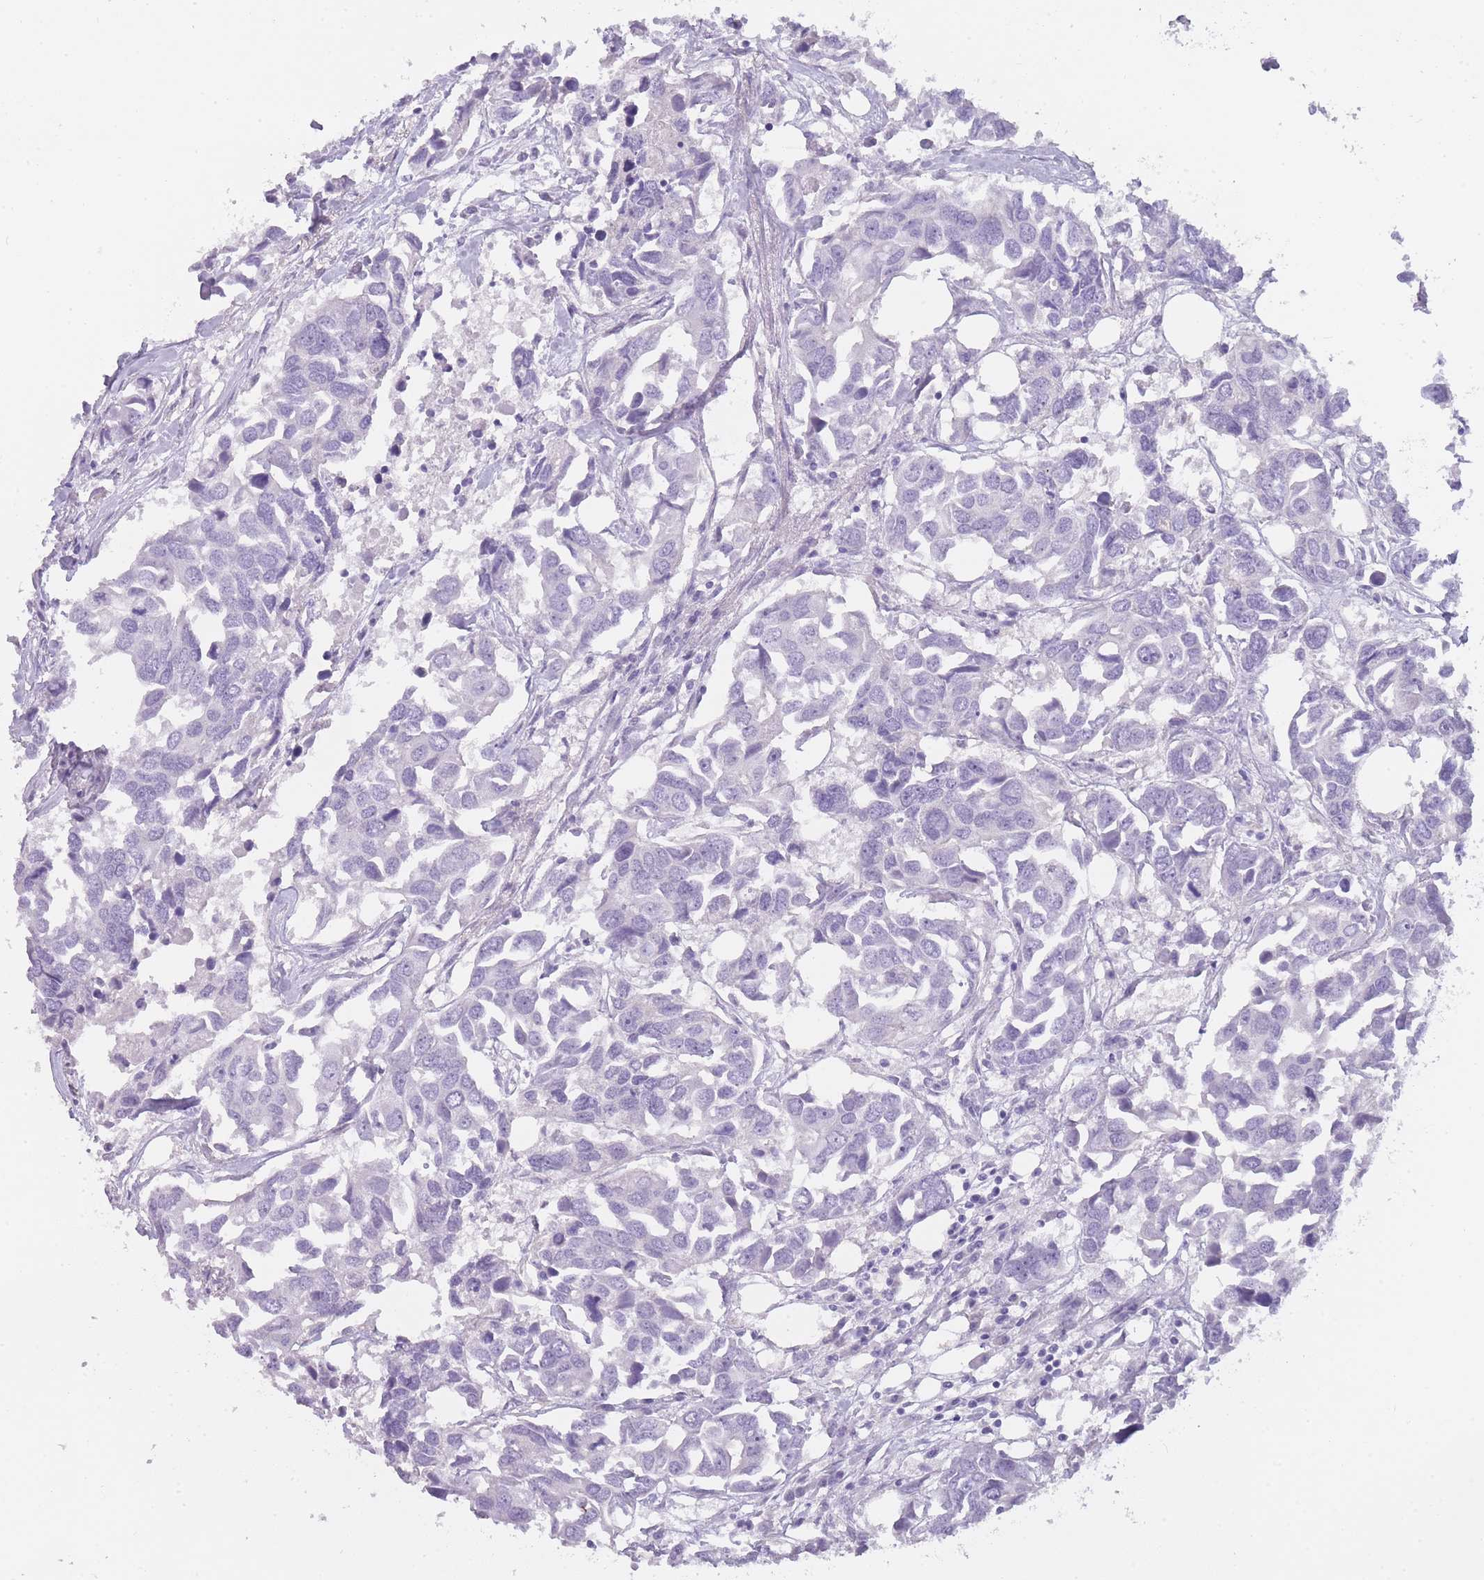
{"staining": {"intensity": "negative", "quantity": "none", "location": "none"}, "tissue": "breast cancer", "cell_type": "Tumor cells", "image_type": "cancer", "snomed": [{"axis": "morphology", "description": "Duct carcinoma"}, {"axis": "topography", "description": "Breast"}], "caption": "There is no significant expression in tumor cells of breast invasive ductal carcinoma.", "gene": "TCP11", "patient": {"sex": "female", "age": 83}}